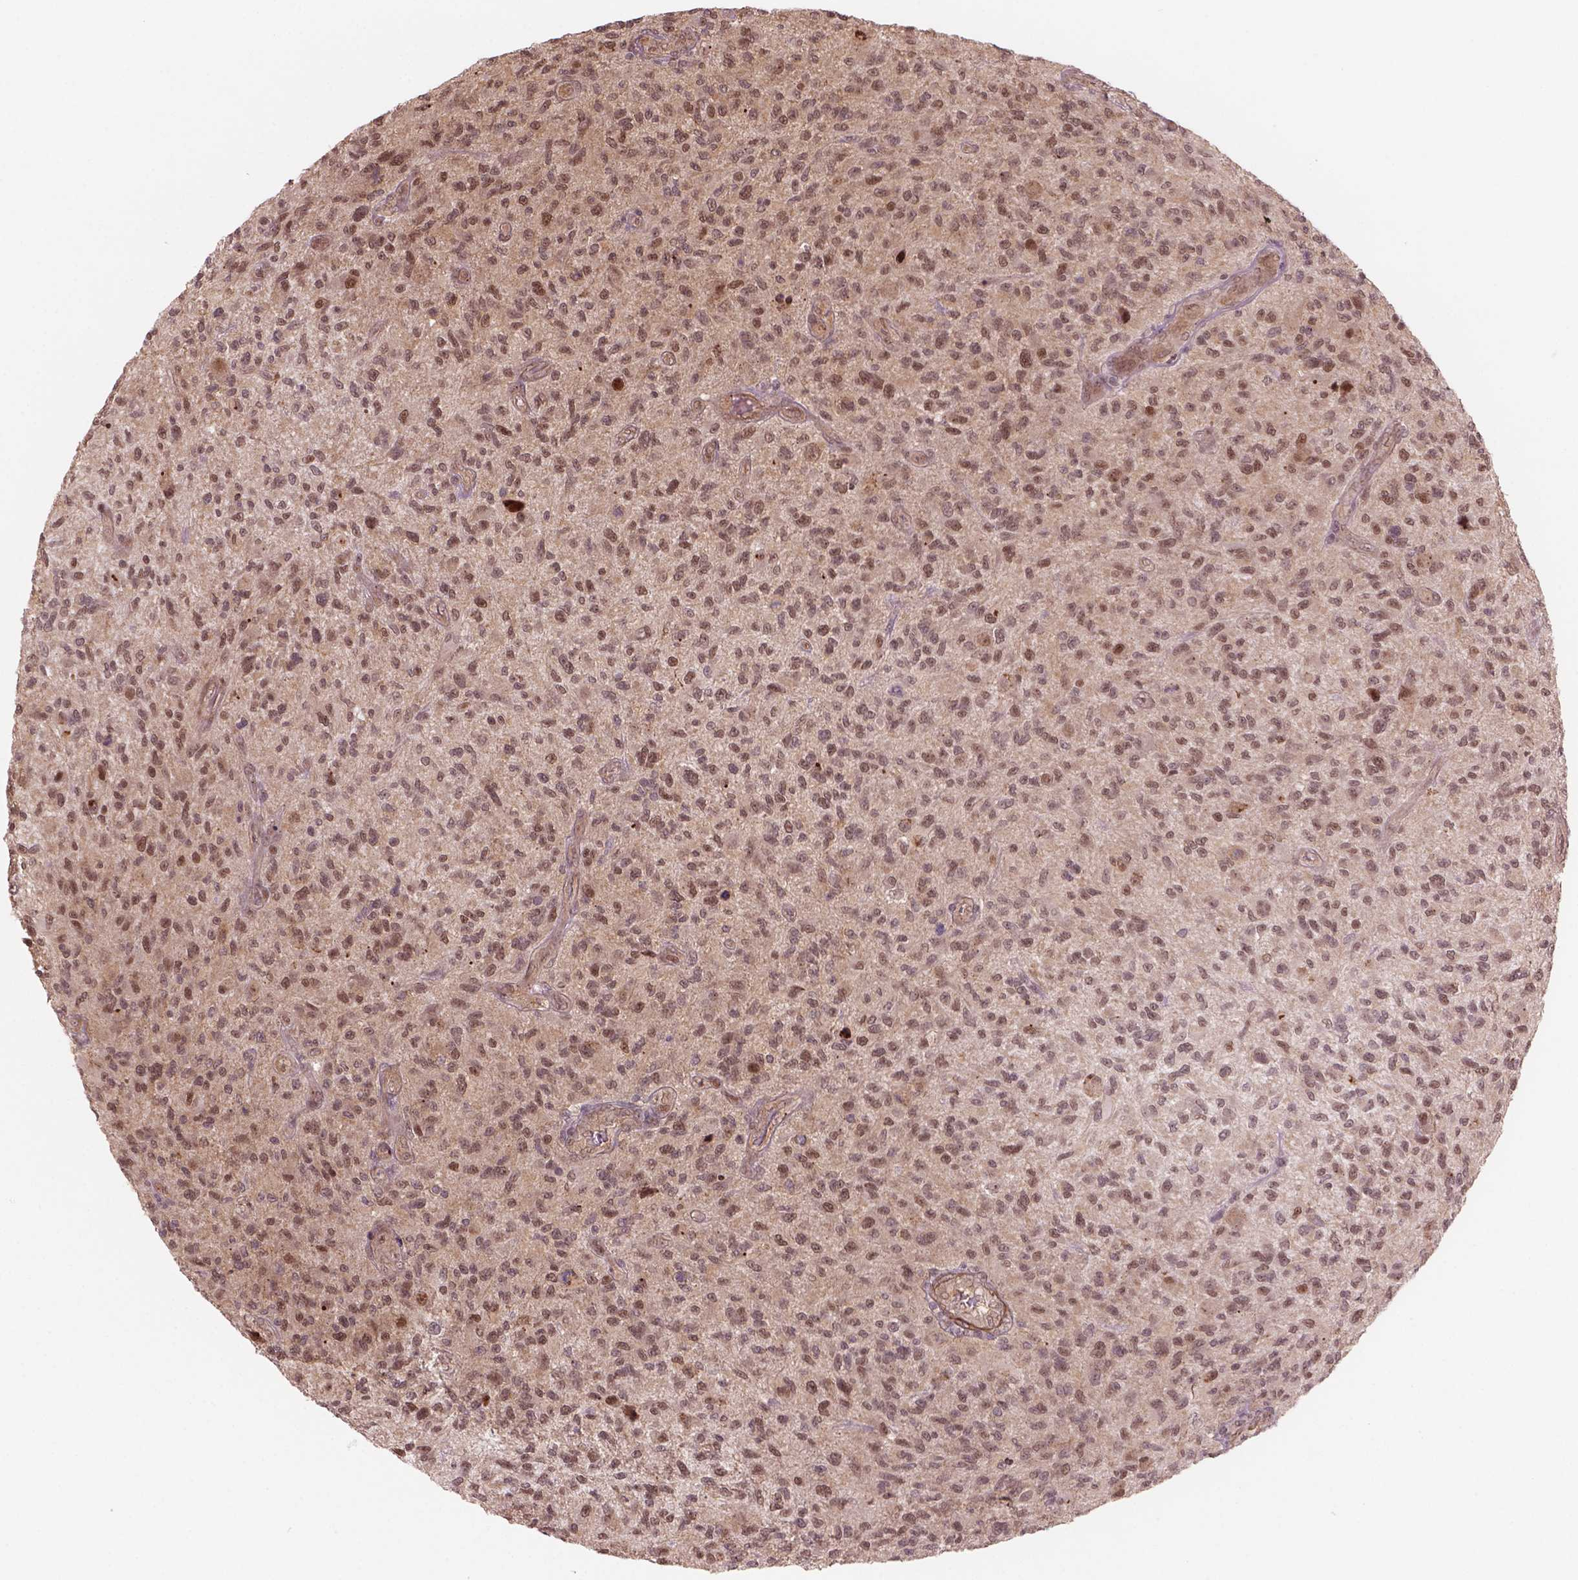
{"staining": {"intensity": "moderate", "quantity": ">75%", "location": "cytoplasmic/membranous,nuclear"}, "tissue": "glioma", "cell_type": "Tumor cells", "image_type": "cancer", "snomed": [{"axis": "morphology", "description": "Glioma, malignant, High grade"}, {"axis": "topography", "description": "Brain"}], "caption": "Brown immunohistochemical staining in glioma exhibits moderate cytoplasmic/membranous and nuclear staining in approximately >75% of tumor cells.", "gene": "PSMD11", "patient": {"sex": "male", "age": 47}}